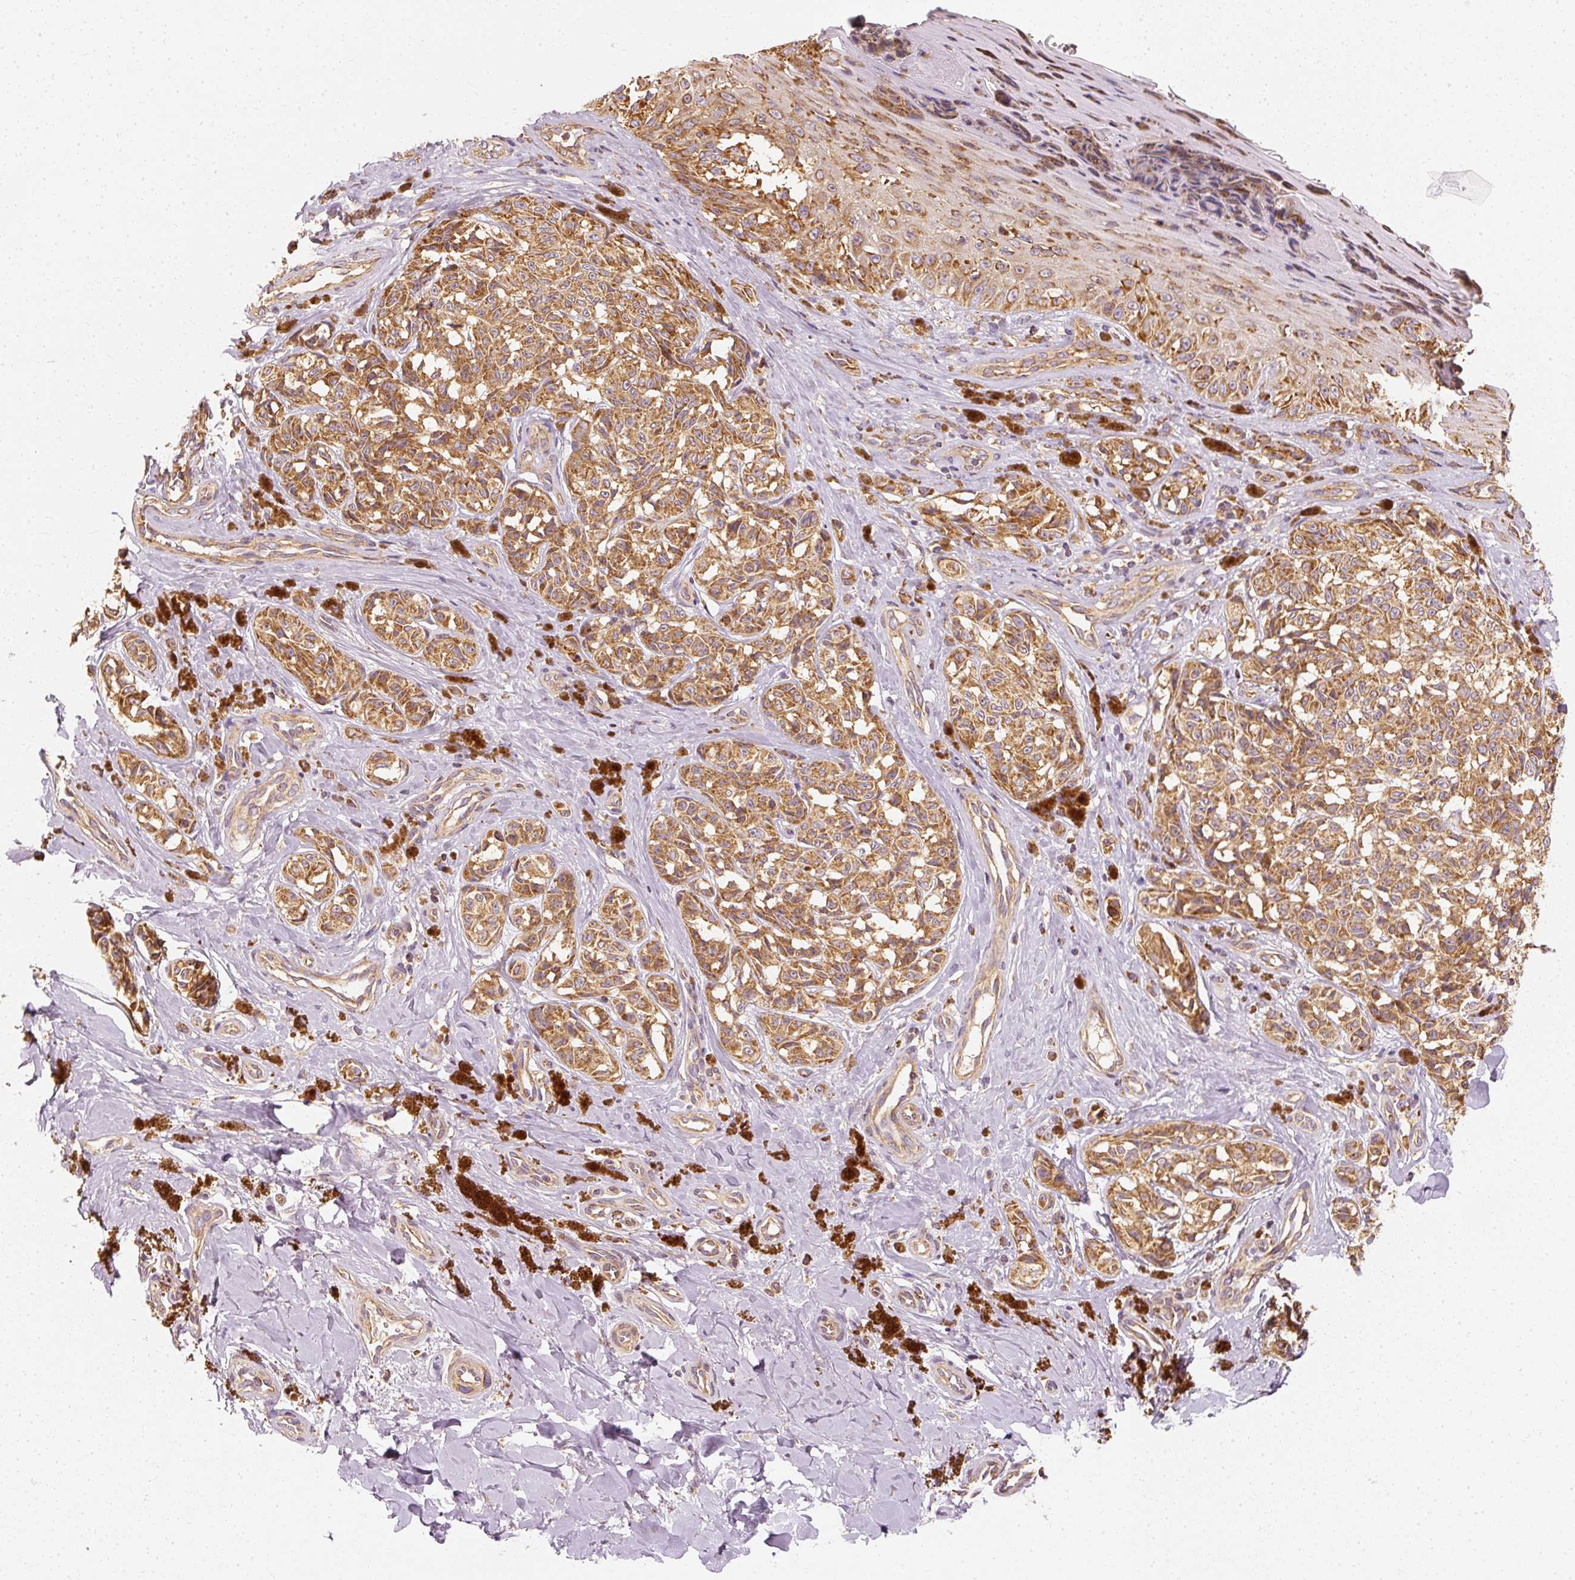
{"staining": {"intensity": "moderate", "quantity": ">75%", "location": "cytoplasmic/membranous"}, "tissue": "melanoma", "cell_type": "Tumor cells", "image_type": "cancer", "snomed": [{"axis": "morphology", "description": "Malignant melanoma, NOS"}, {"axis": "topography", "description": "Skin"}], "caption": "Melanoma stained with a protein marker exhibits moderate staining in tumor cells.", "gene": "TOMM40", "patient": {"sex": "female", "age": 65}}